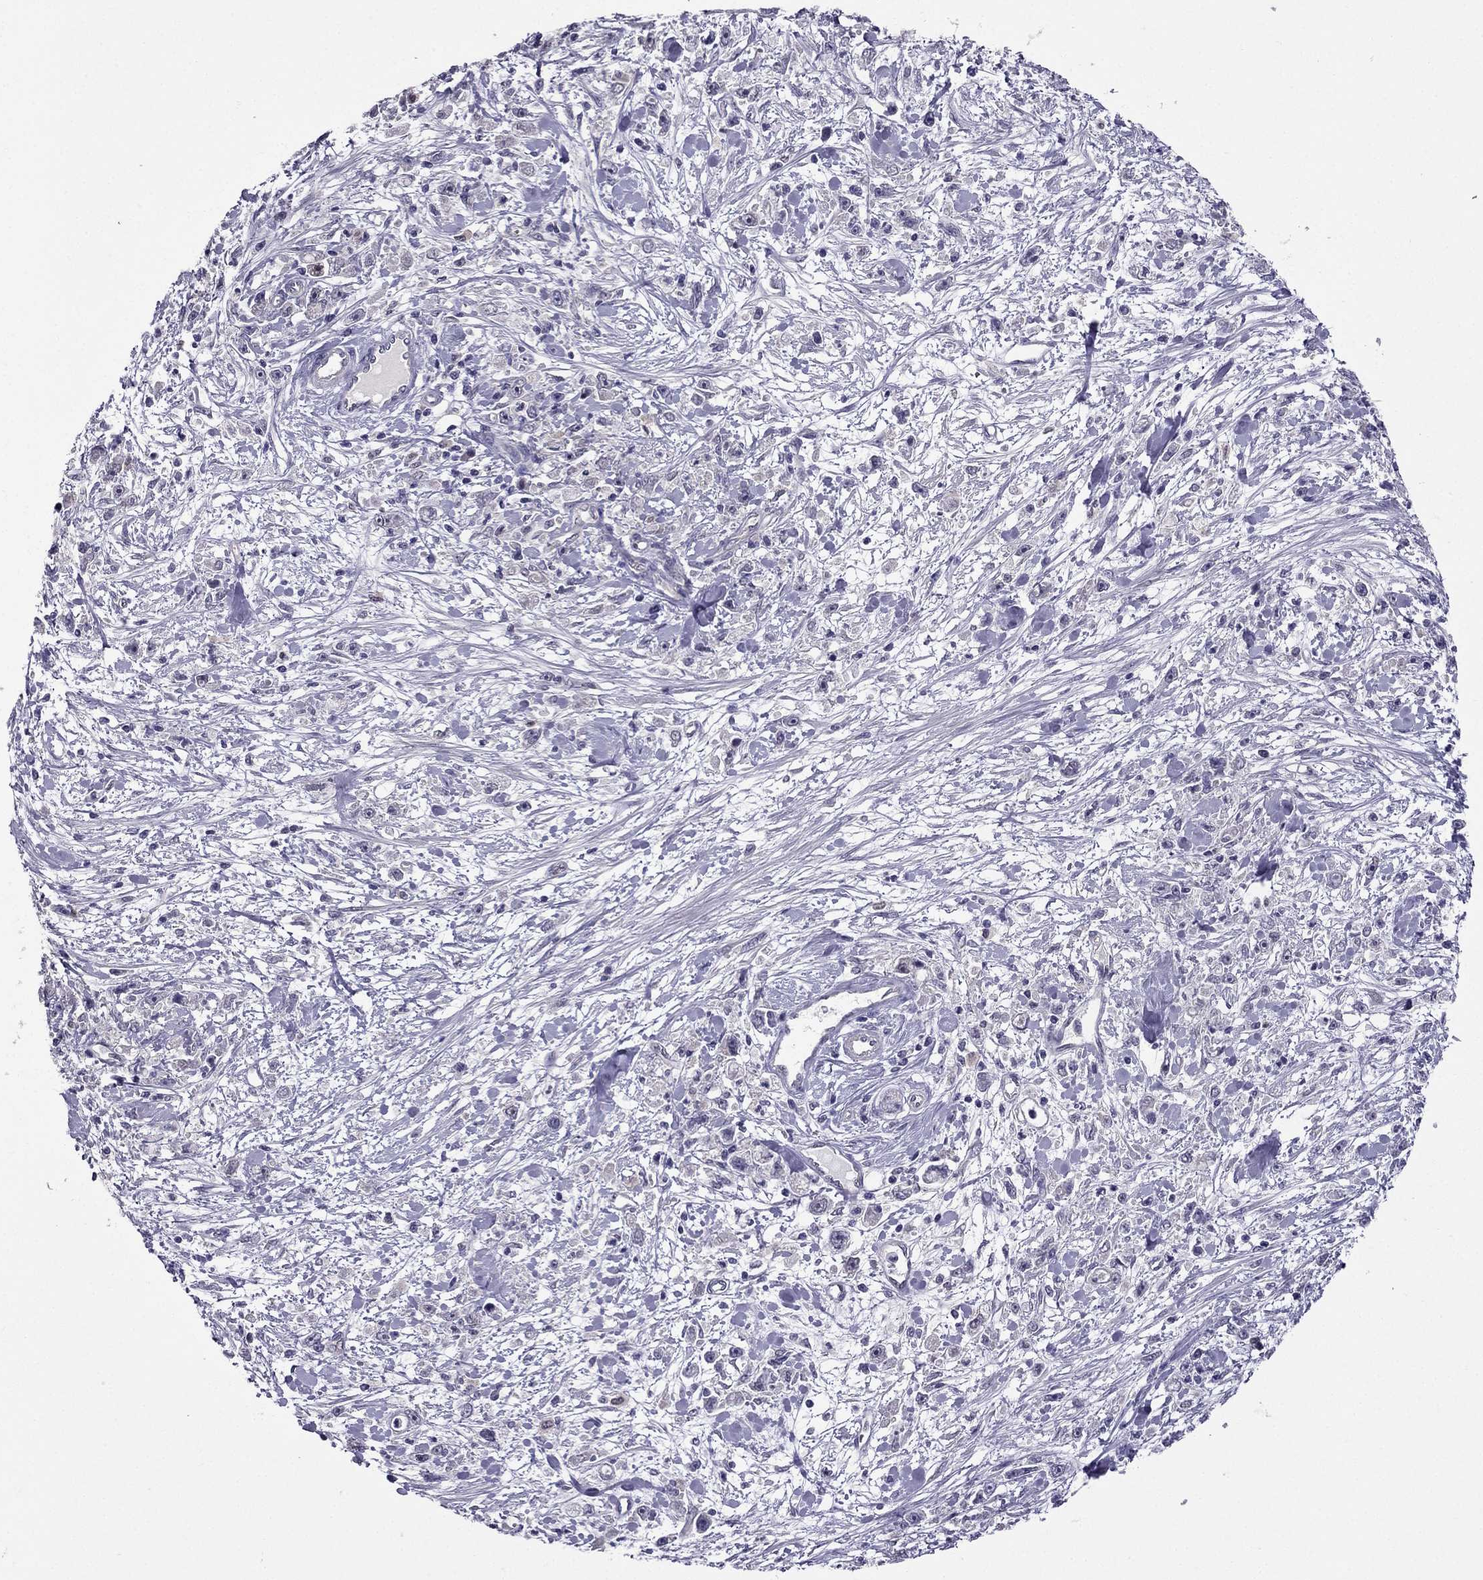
{"staining": {"intensity": "negative", "quantity": "none", "location": "none"}, "tissue": "stomach cancer", "cell_type": "Tumor cells", "image_type": "cancer", "snomed": [{"axis": "morphology", "description": "Adenocarcinoma, NOS"}, {"axis": "topography", "description": "Stomach"}], "caption": "Human stomach adenocarcinoma stained for a protein using immunohistochemistry (IHC) shows no positivity in tumor cells.", "gene": "CDK5", "patient": {"sex": "female", "age": 59}}